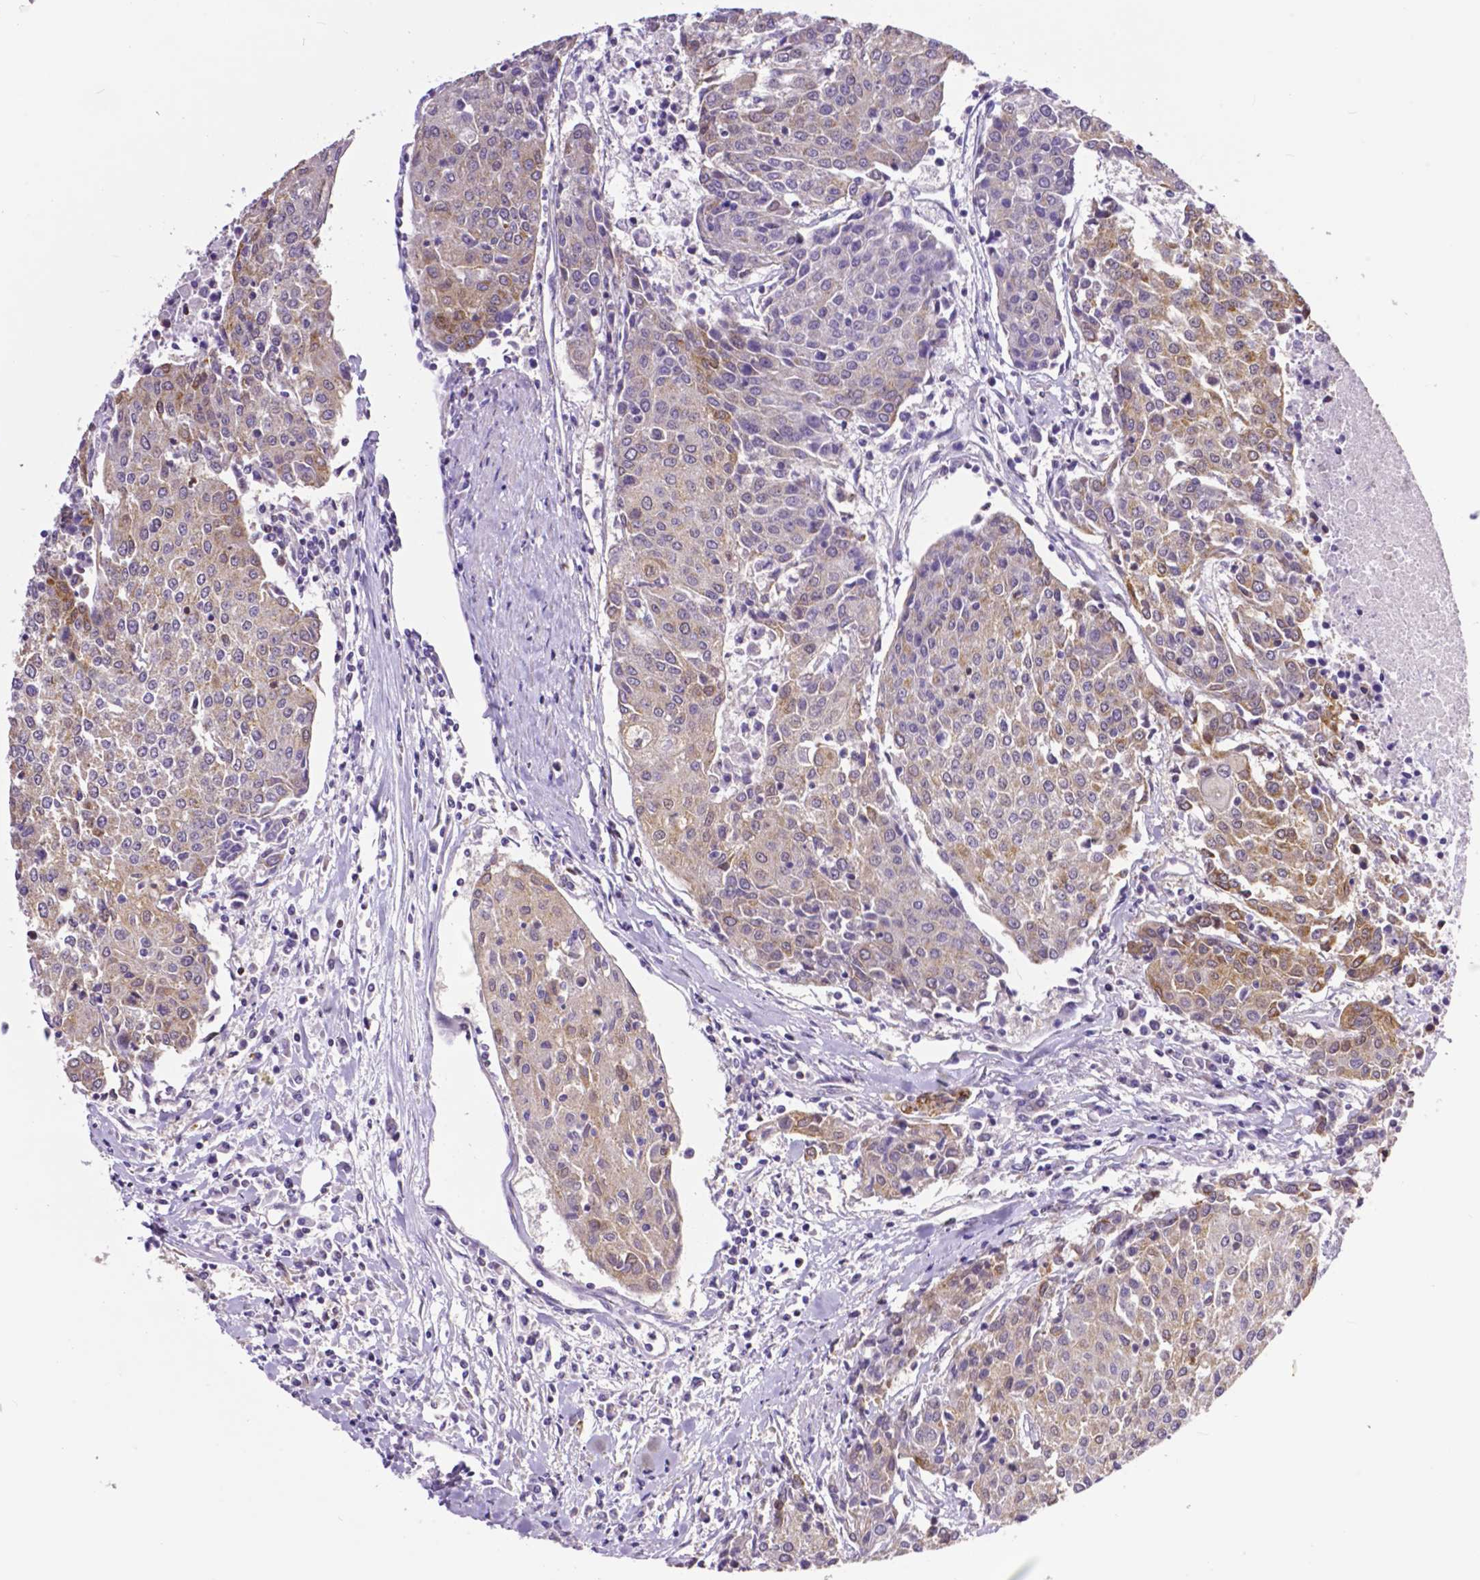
{"staining": {"intensity": "moderate", "quantity": ">75%", "location": "cytoplasmic/membranous"}, "tissue": "urothelial cancer", "cell_type": "Tumor cells", "image_type": "cancer", "snomed": [{"axis": "morphology", "description": "Urothelial carcinoma, High grade"}, {"axis": "topography", "description": "Urinary bladder"}], "caption": "Tumor cells show medium levels of moderate cytoplasmic/membranous staining in approximately >75% of cells in human high-grade urothelial carcinoma. (Stains: DAB in brown, nuclei in blue, Microscopy: brightfield microscopy at high magnification).", "gene": "MCL1", "patient": {"sex": "female", "age": 85}}